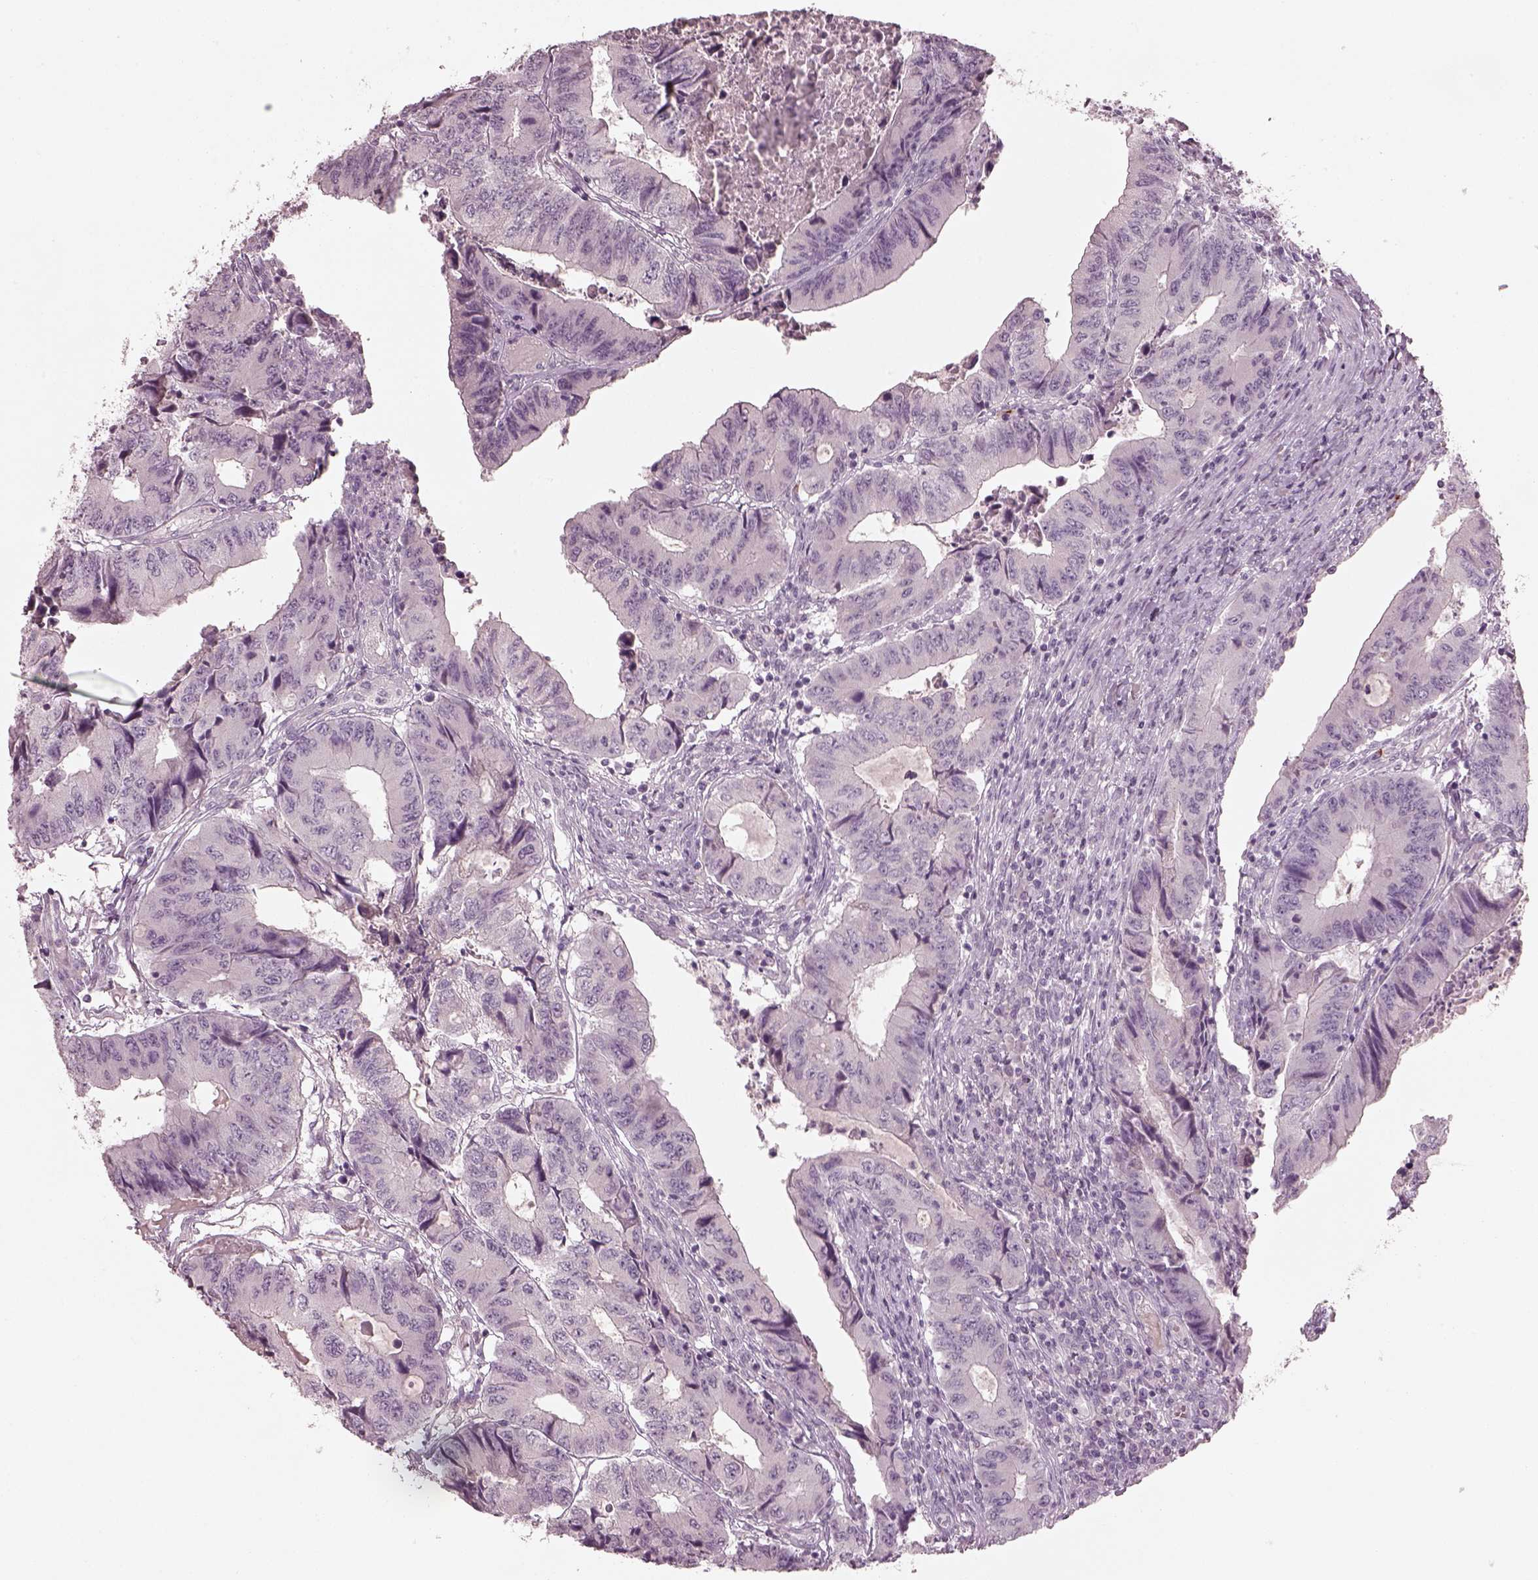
{"staining": {"intensity": "negative", "quantity": "none", "location": "none"}, "tissue": "colorectal cancer", "cell_type": "Tumor cells", "image_type": "cancer", "snomed": [{"axis": "morphology", "description": "Adenocarcinoma, NOS"}, {"axis": "topography", "description": "Colon"}], "caption": "The photomicrograph reveals no significant staining in tumor cells of colorectal adenocarcinoma.", "gene": "SPATA6L", "patient": {"sex": "male", "age": 53}}